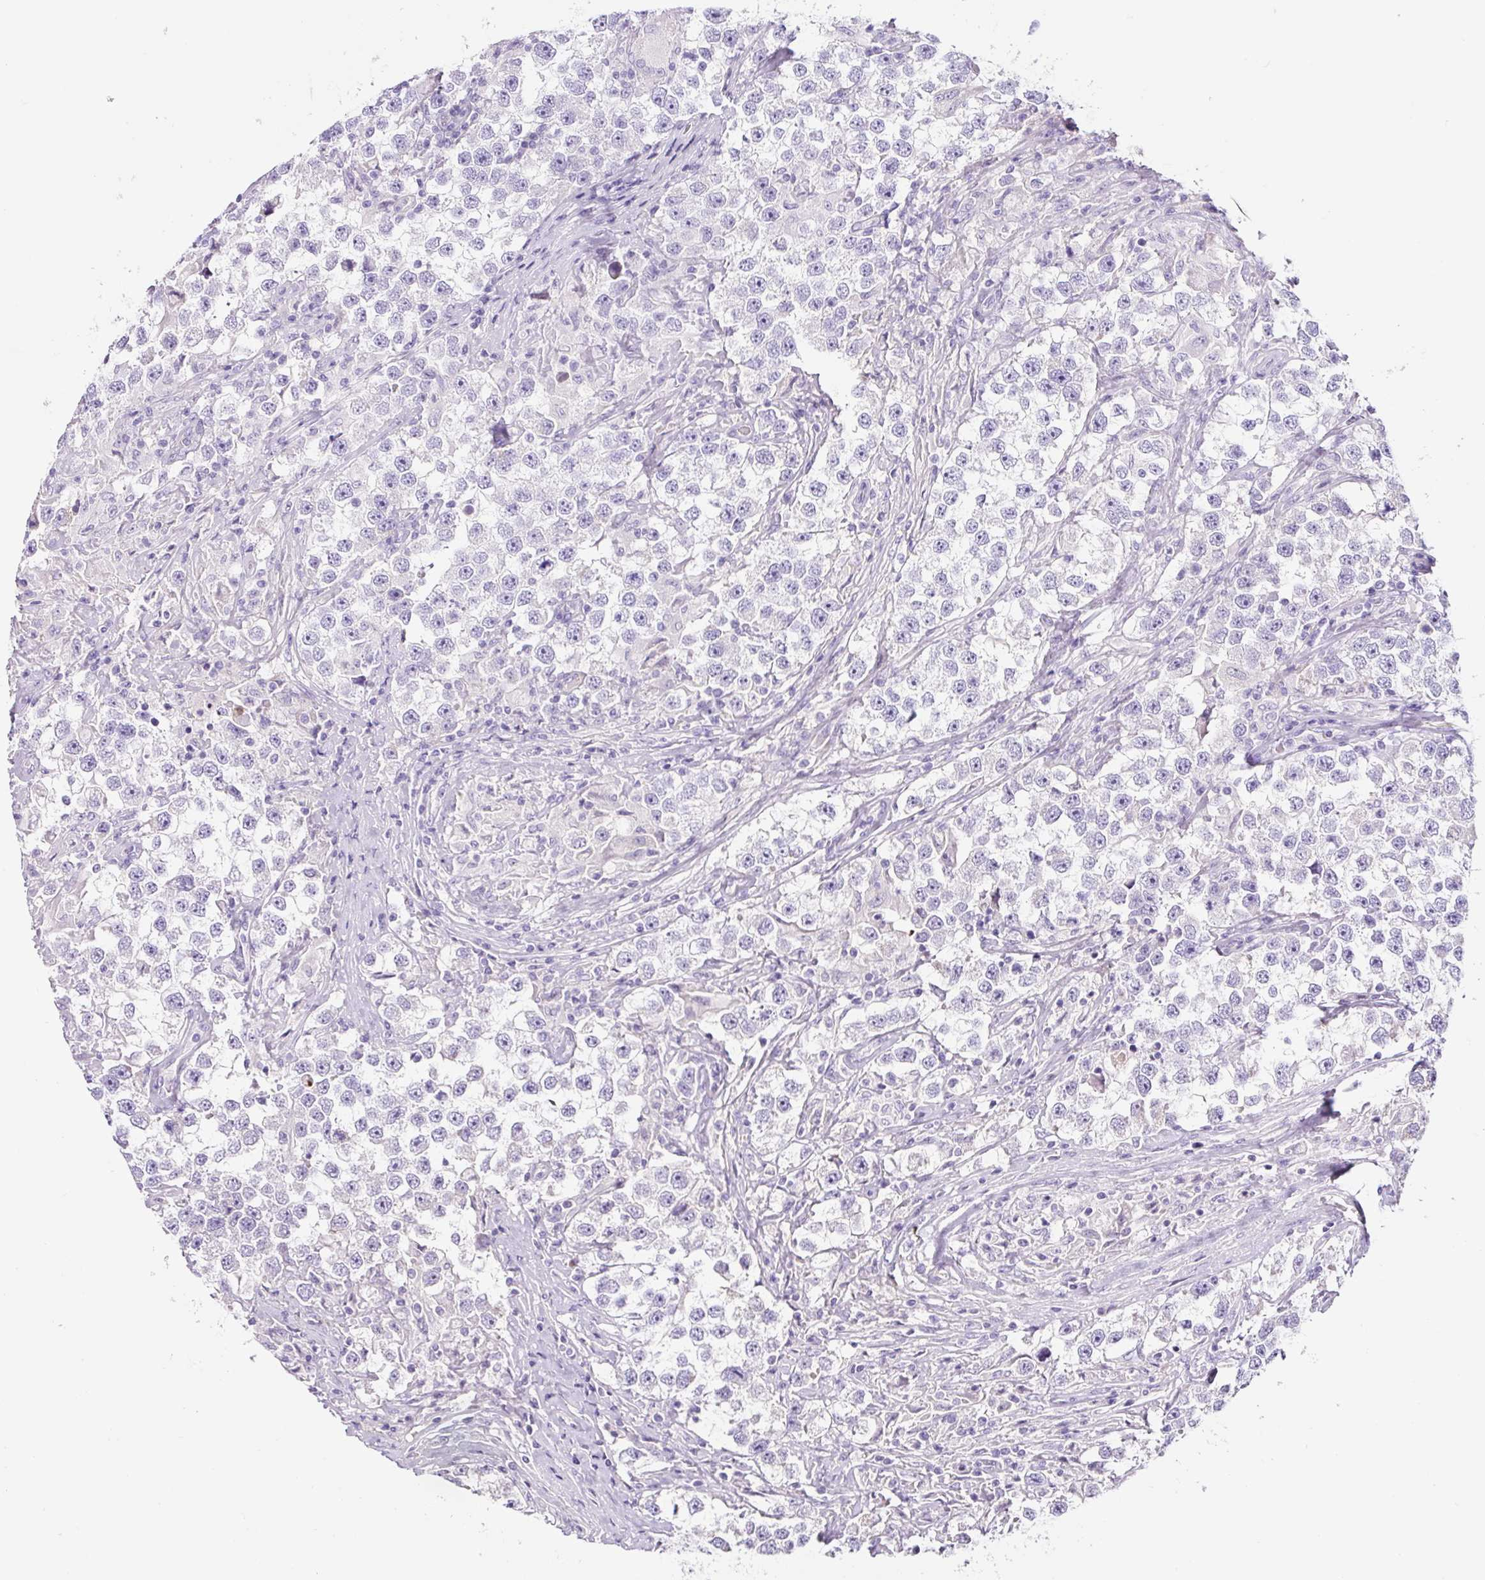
{"staining": {"intensity": "negative", "quantity": "none", "location": "none"}, "tissue": "testis cancer", "cell_type": "Tumor cells", "image_type": "cancer", "snomed": [{"axis": "morphology", "description": "Seminoma, NOS"}, {"axis": "topography", "description": "Testis"}], "caption": "Testis cancer (seminoma) stained for a protein using IHC reveals no expression tumor cells.", "gene": "OR14A2", "patient": {"sex": "male", "age": 46}}